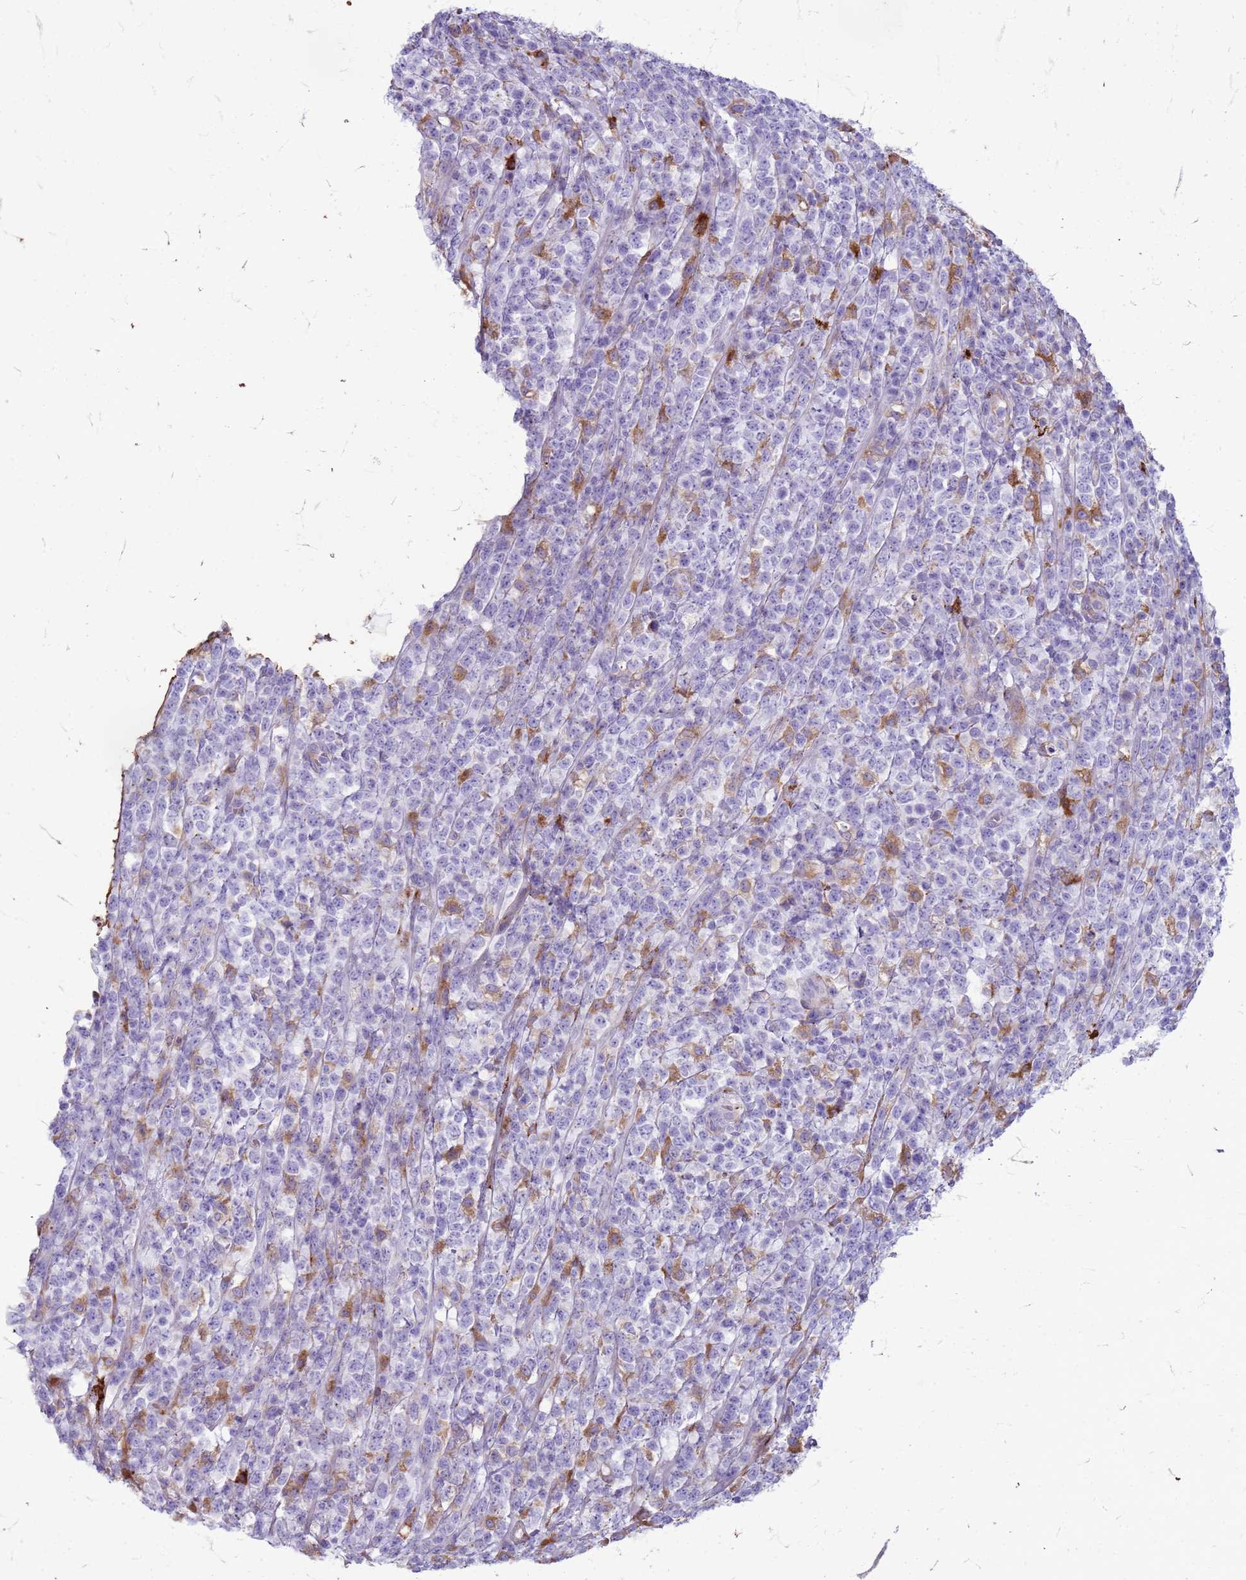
{"staining": {"intensity": "weak", "quantity": "<25%", "location": "cytoplasmic/membranous"}, "tissue": "lymphoma", "cell_type": "Tumor cells", "image_type": "cancer", "snomed": [{"axis": "morphology", "description": "Malignant lymphoma, non-Hodgkin's type, High grade"}, {"axis": "topography", "description": "Colon"}], "caption": "Malignant lymphoma, non-Hodgkin's type (high-grade) stained for a protein using IHC shows no positivity tumor cells.", "gene": "PDK3", "patient": {"sex": "female", "age": 53}}